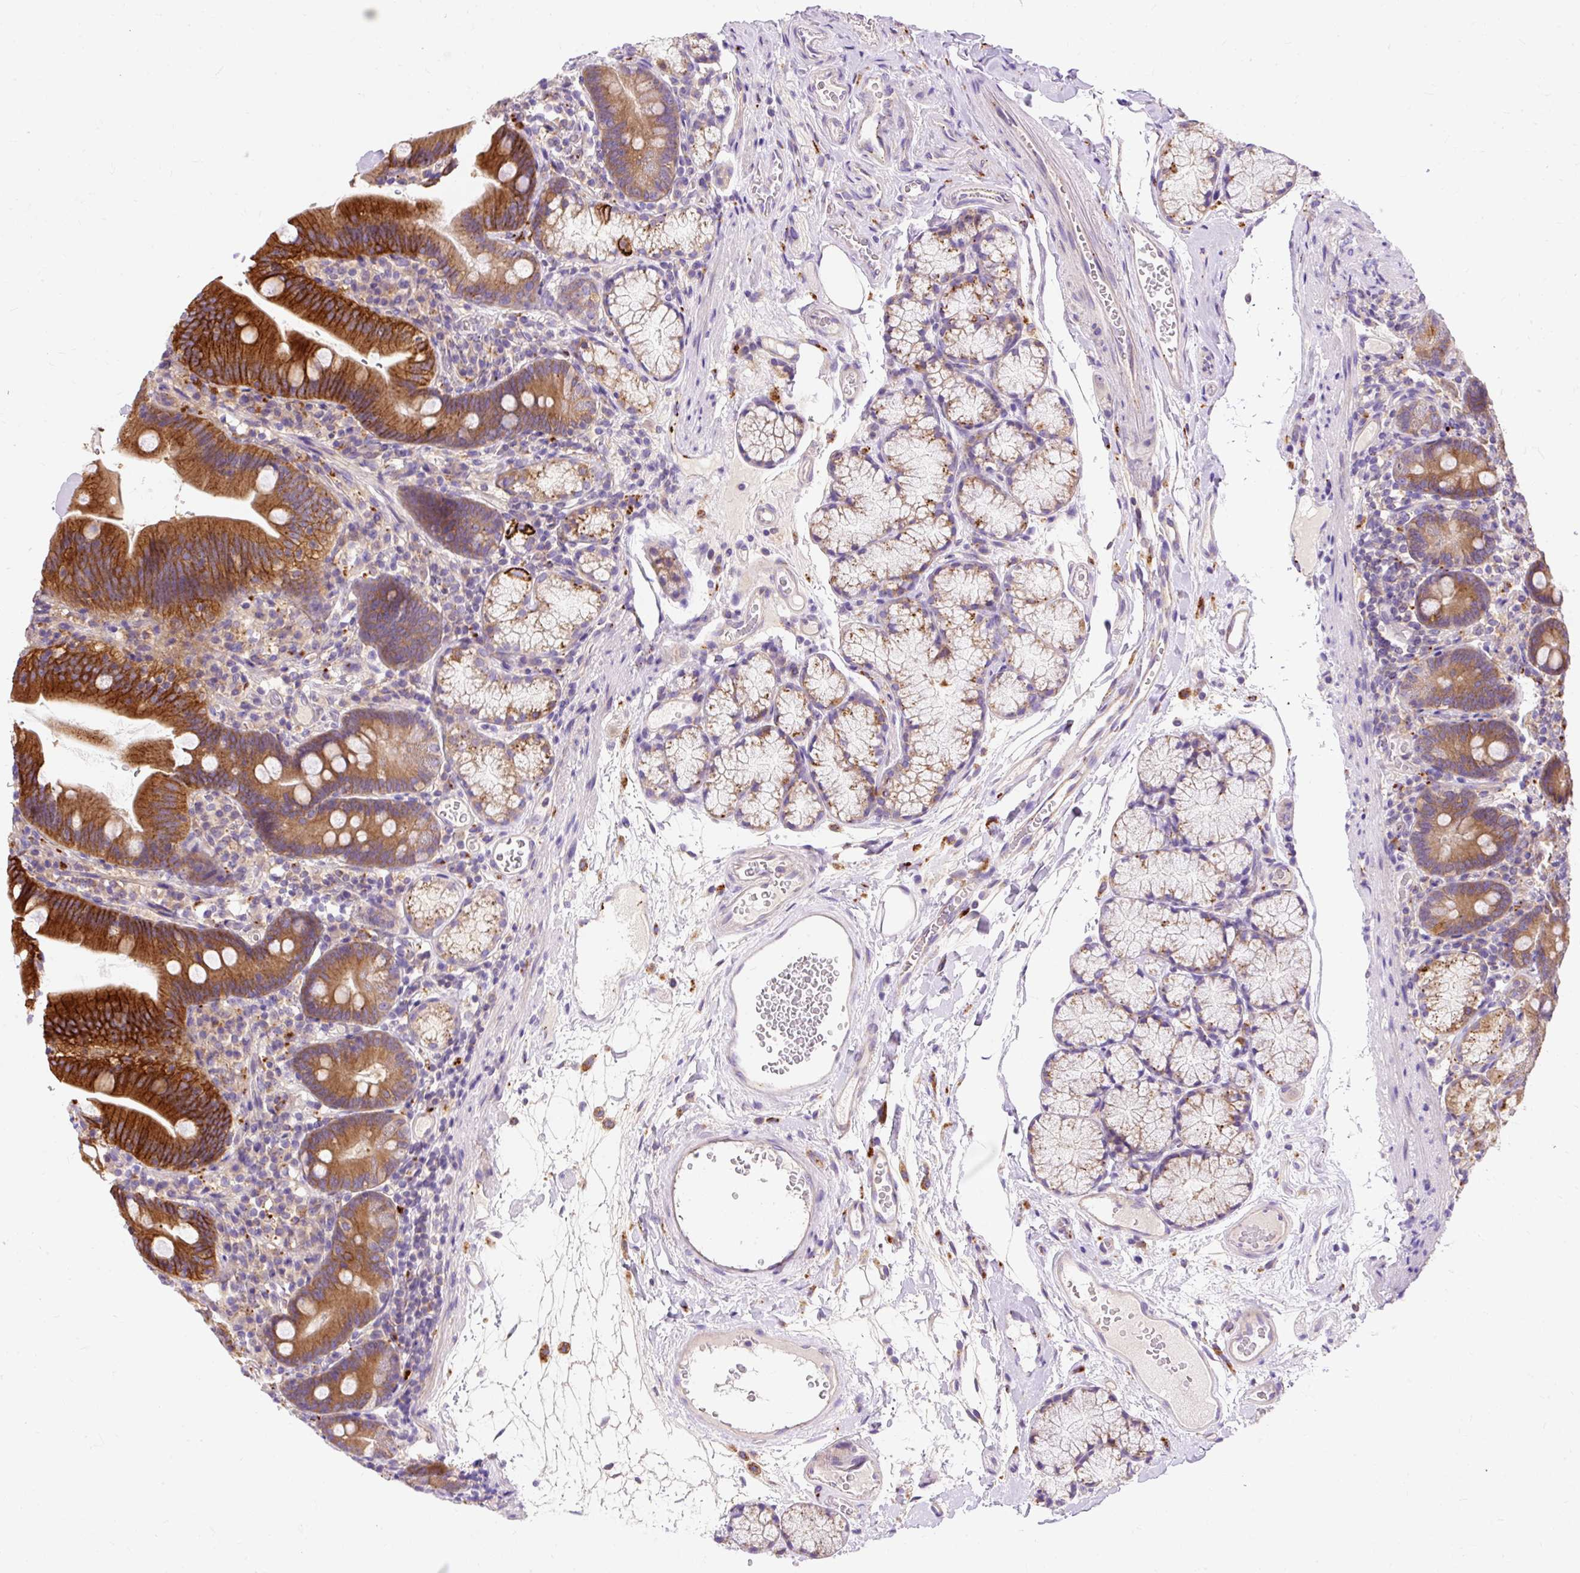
{"staining": {"intensity": "strong", "quantity": ">75%", "location": "cytoplasmic/membranous"}, "tissue": "duodenum", "cell_type": "Glandular cells", "image_type": "normal", "snomed": [{"axis": "morphology", "description": "Normal tissue, NOS"}, {"axis": "topography", "description": "Duodenum"}], "caption": "About >75% of glandular cells in normal human duodenum show strong cytoplasmic/membranous protein positivity as visualized by brown immunohistochemical staining.", "gene": "OR4K15", "patient": {"sex": "female", "age": 67}}